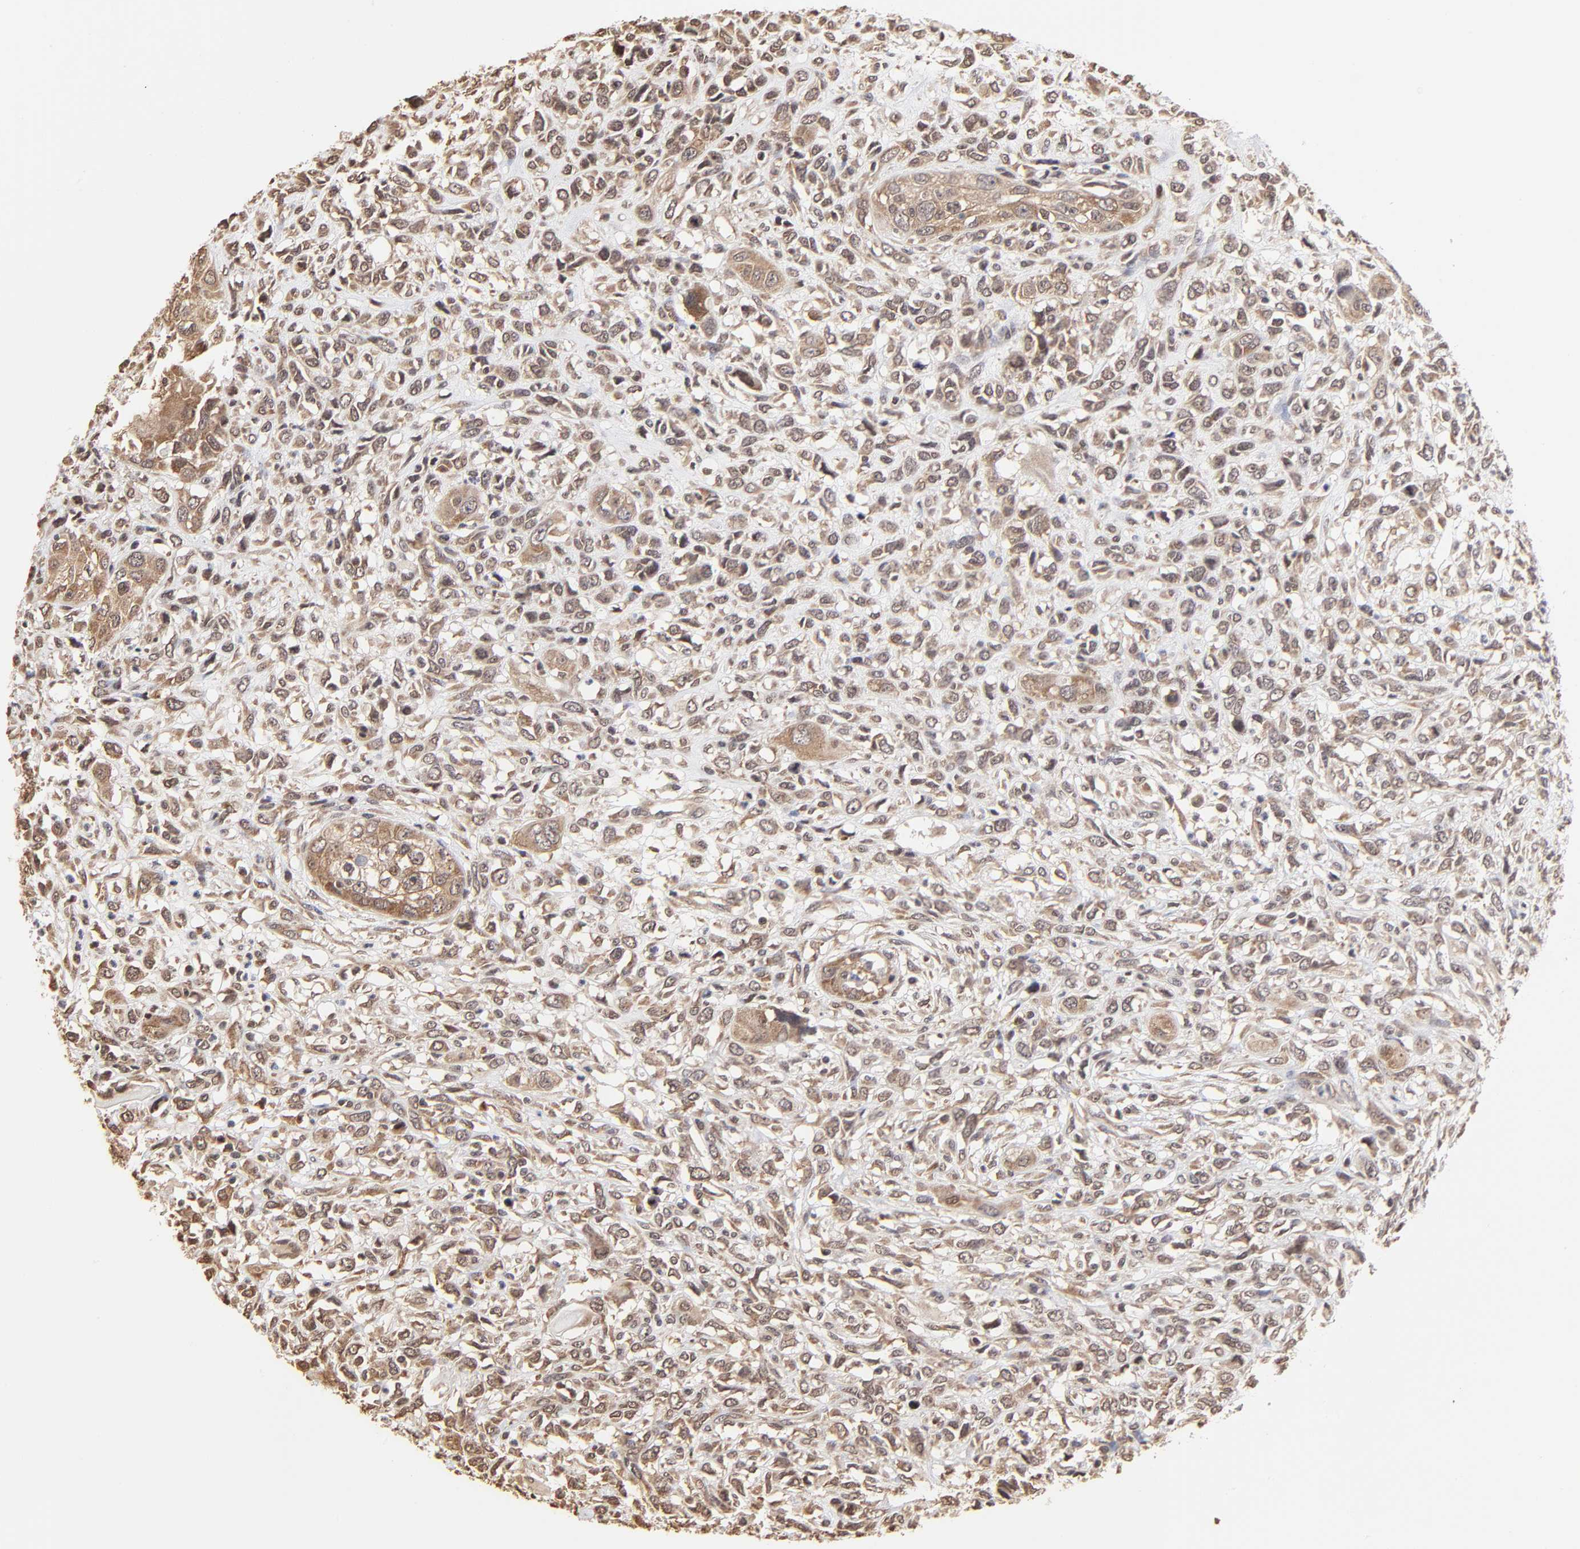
{"staining": {"intensity": "weak", "quantity": ">75%", "location": "cytoplasmic/membranous"}, "tissue": "head and neck cancer", "cell_type": "Tumor cells", "image_type": "cancer", "snomed": [{"axis": "morphology", "description": "Neoplasm, malignant, NOS"}, {"axis": "topography", "description": "Salivary gland"}, {"axis": "topography", "description": "Head-Neck"}], "caption": "Head and neck cancer (neoplasm (malignant)) stained for a protein demonstrates weak cytoplasmic/membranous positivity in tumor cells.", "gene": "BRPF1", "patient": {"sex": "male", "age": 43}}